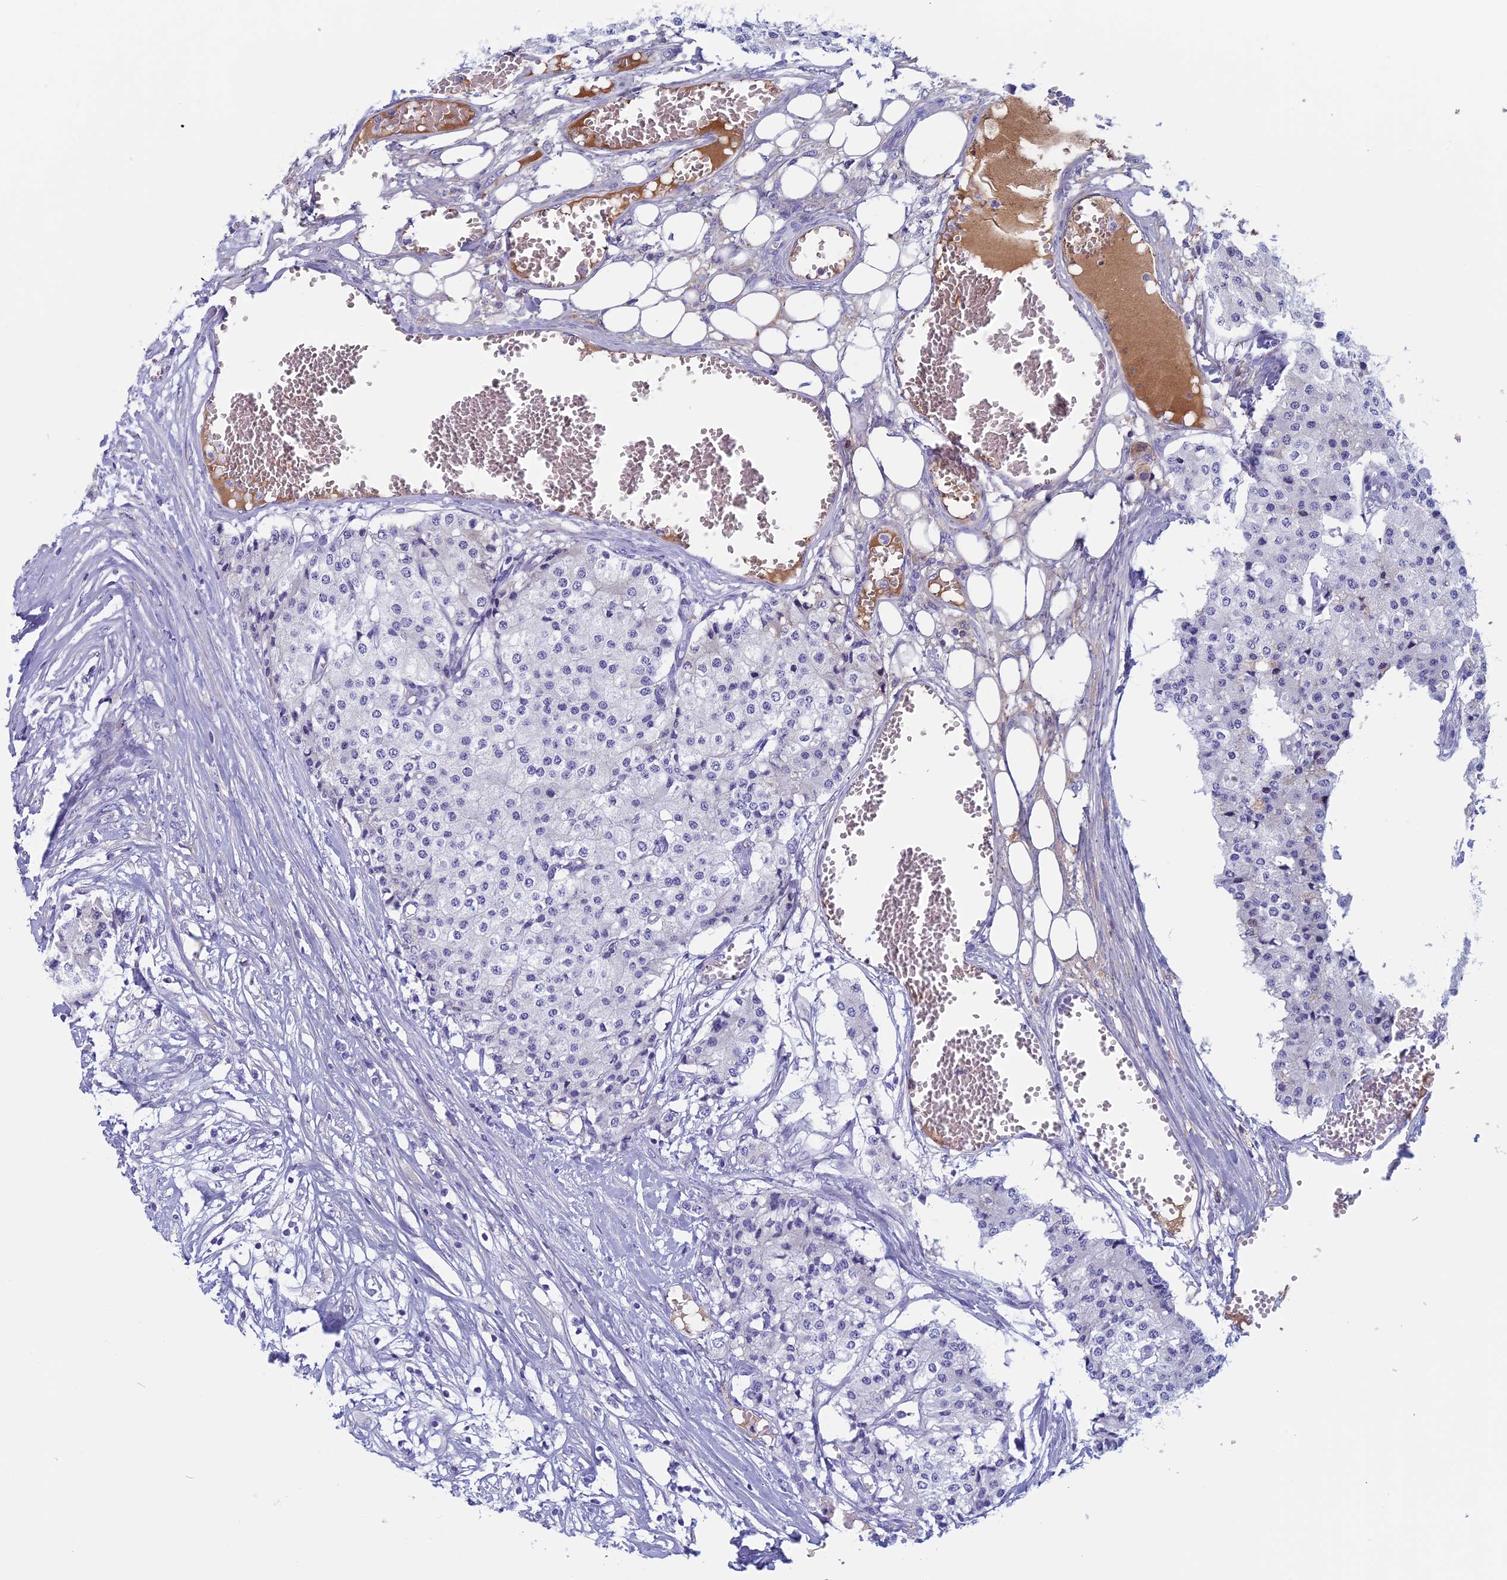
{"staining": {"intensity": "negative", "quantity": "none", "location": "none"}, "tissue": "carcinoid", "cell_type": "Tumor cells", "image_type": "cancer", "snomed": [{"axis": "morphology", "description": "Carcinoid, malignant, NOS"}, {"axis": "topography", "description": "Colon"}], "caption": "Immunohistochemistry (IHC) histopathology image of neoplastic tissue: human carcinoid stained with DAB (3,3'-diaminobenzidine) reveals no significant protein expression in tumor cells.", "gene": "ANGPTL2", "patient": {"sex": "female", "age": 52}}